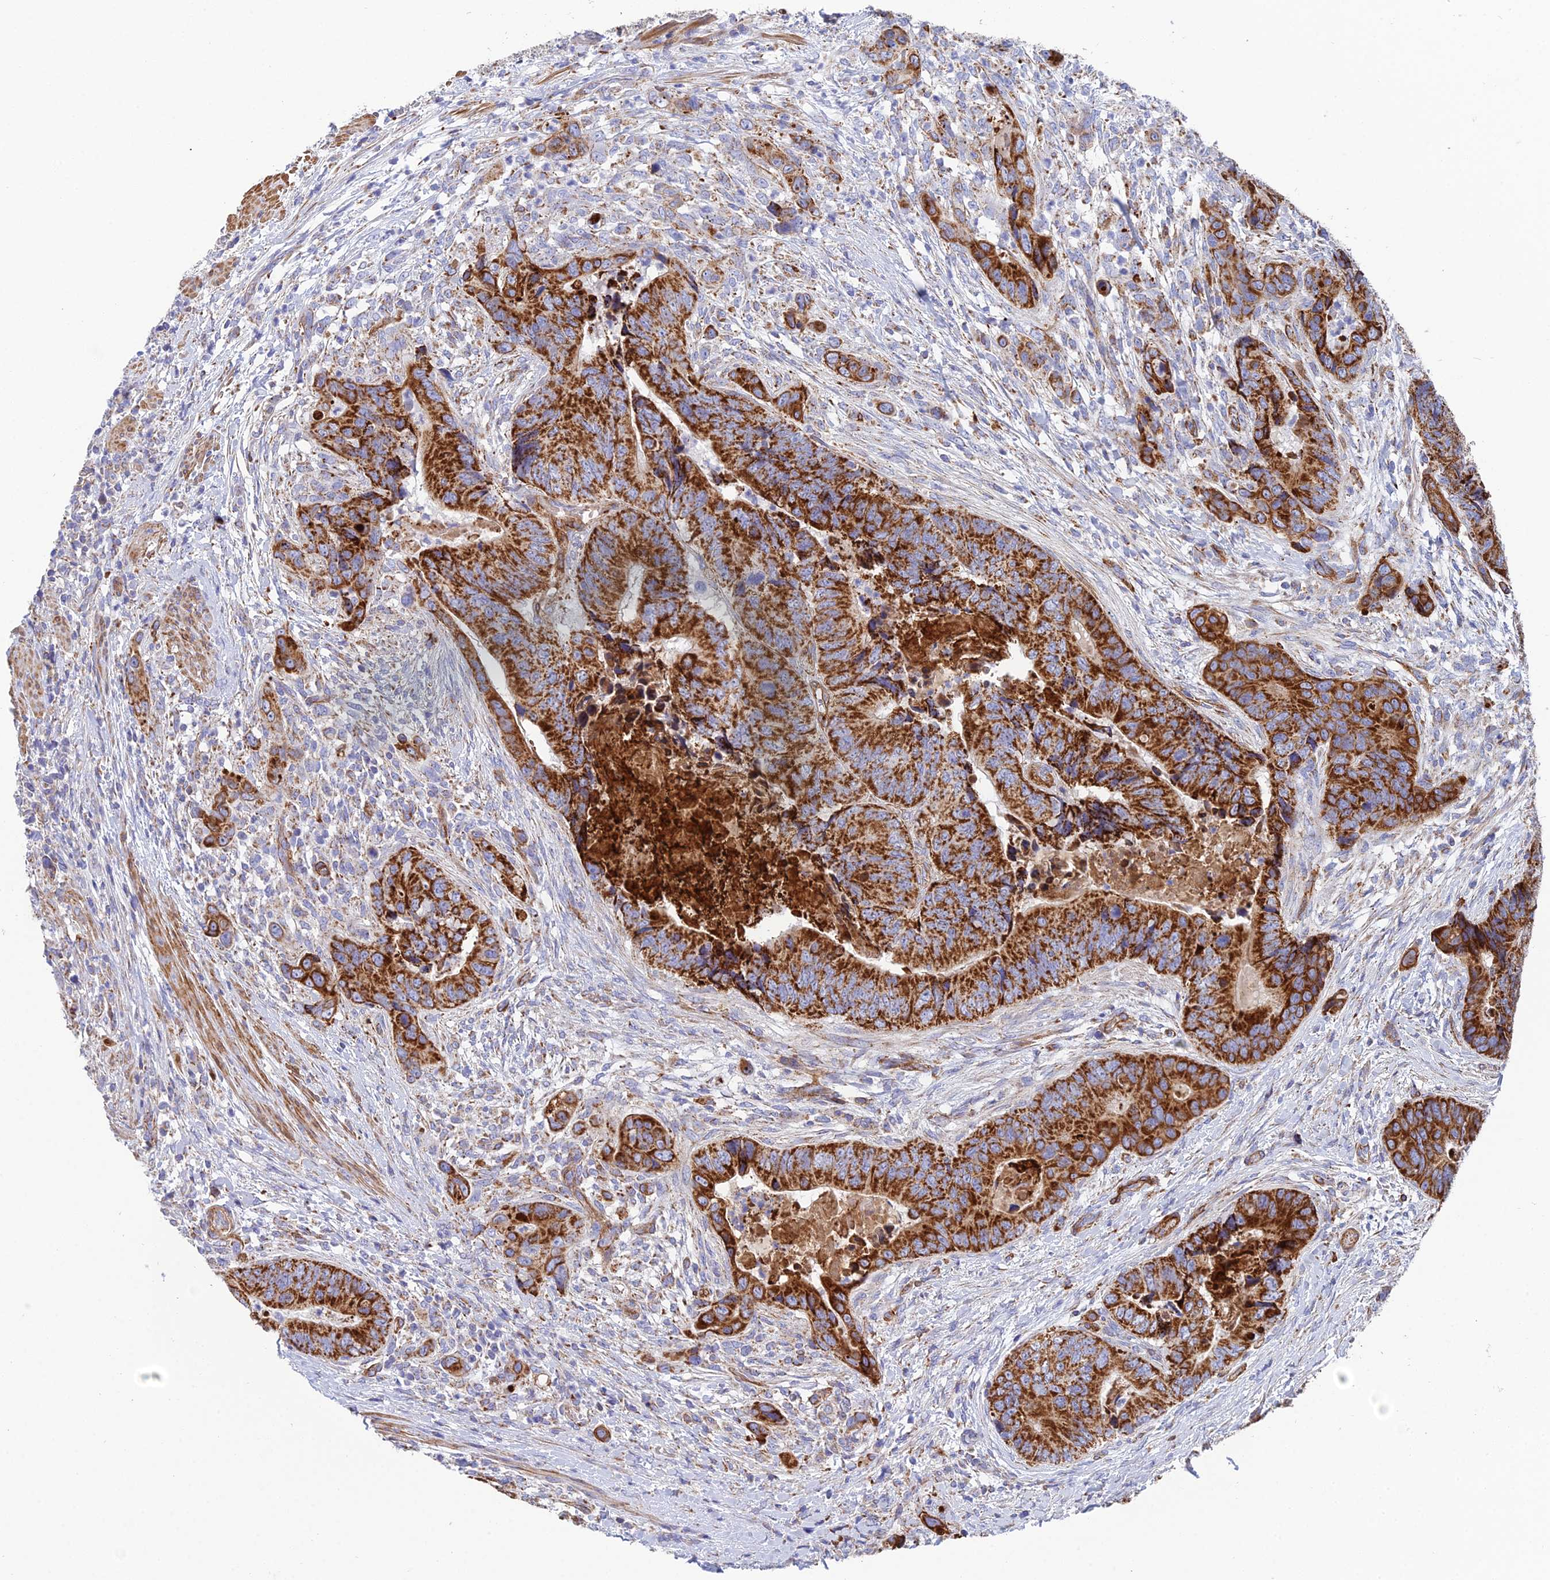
{"staining": {"intensity": "strong", "quantity": ">75%", "location": "cytoplasmic/membranous"}, "tissue": "colorectal cancer", "cell_type": "Tumor cells", "image_type": "cancer", "snomed": [{"axis": "morphology", "description": "Adenocarcinoma, NOS"}, {"axis": "topography", "description": "Colon"}], "caption": "IHC (DAB) staining of adenocarcinoma (colorectal) demonstrates strong cytoplasmic/membranous protein staining in approximately >75% of tumor cells.", "gene": "CSPG4", "patient": {"sex": "male", "age": 84}}